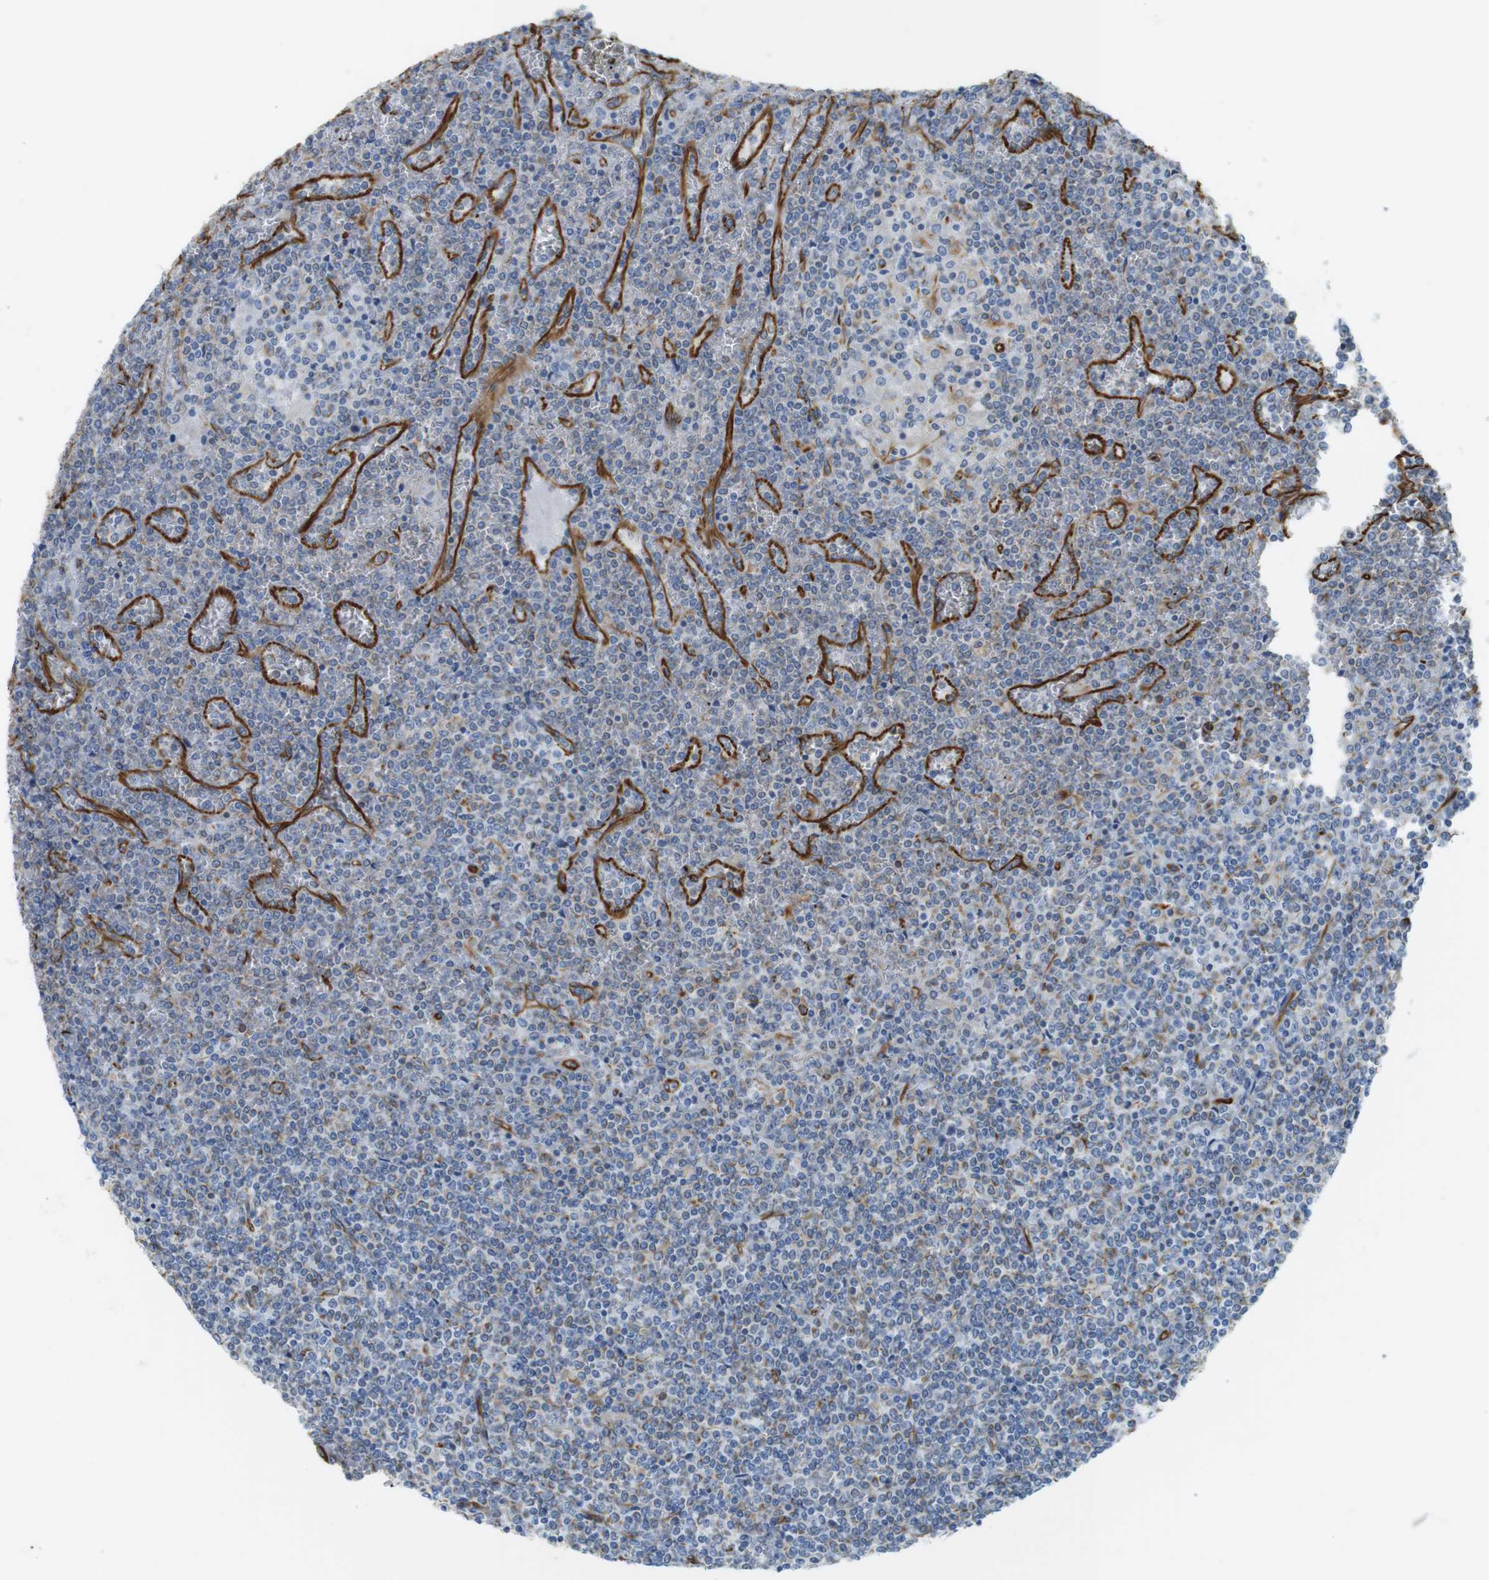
{"staining": {"intensity": "negative", "quantity": "none", "location": "none"}, "tissue": "lymphoma", "cell_type": "Tumor cells", "image_type": "cancer", "snomed": [{"axis": "morphology", "description": "Malignant lymphoma, non-Hodgkin's type, Low grade"}, {"axis": "topography", "description": "Spleen"}], "caption": "This is a histopathology image of immunohistochemistry (IHC) staining of lymphoma, which shows no expression in tumor cells.", "gene": "MS4A10", "patient": {"sex": "female", "age": 19}}